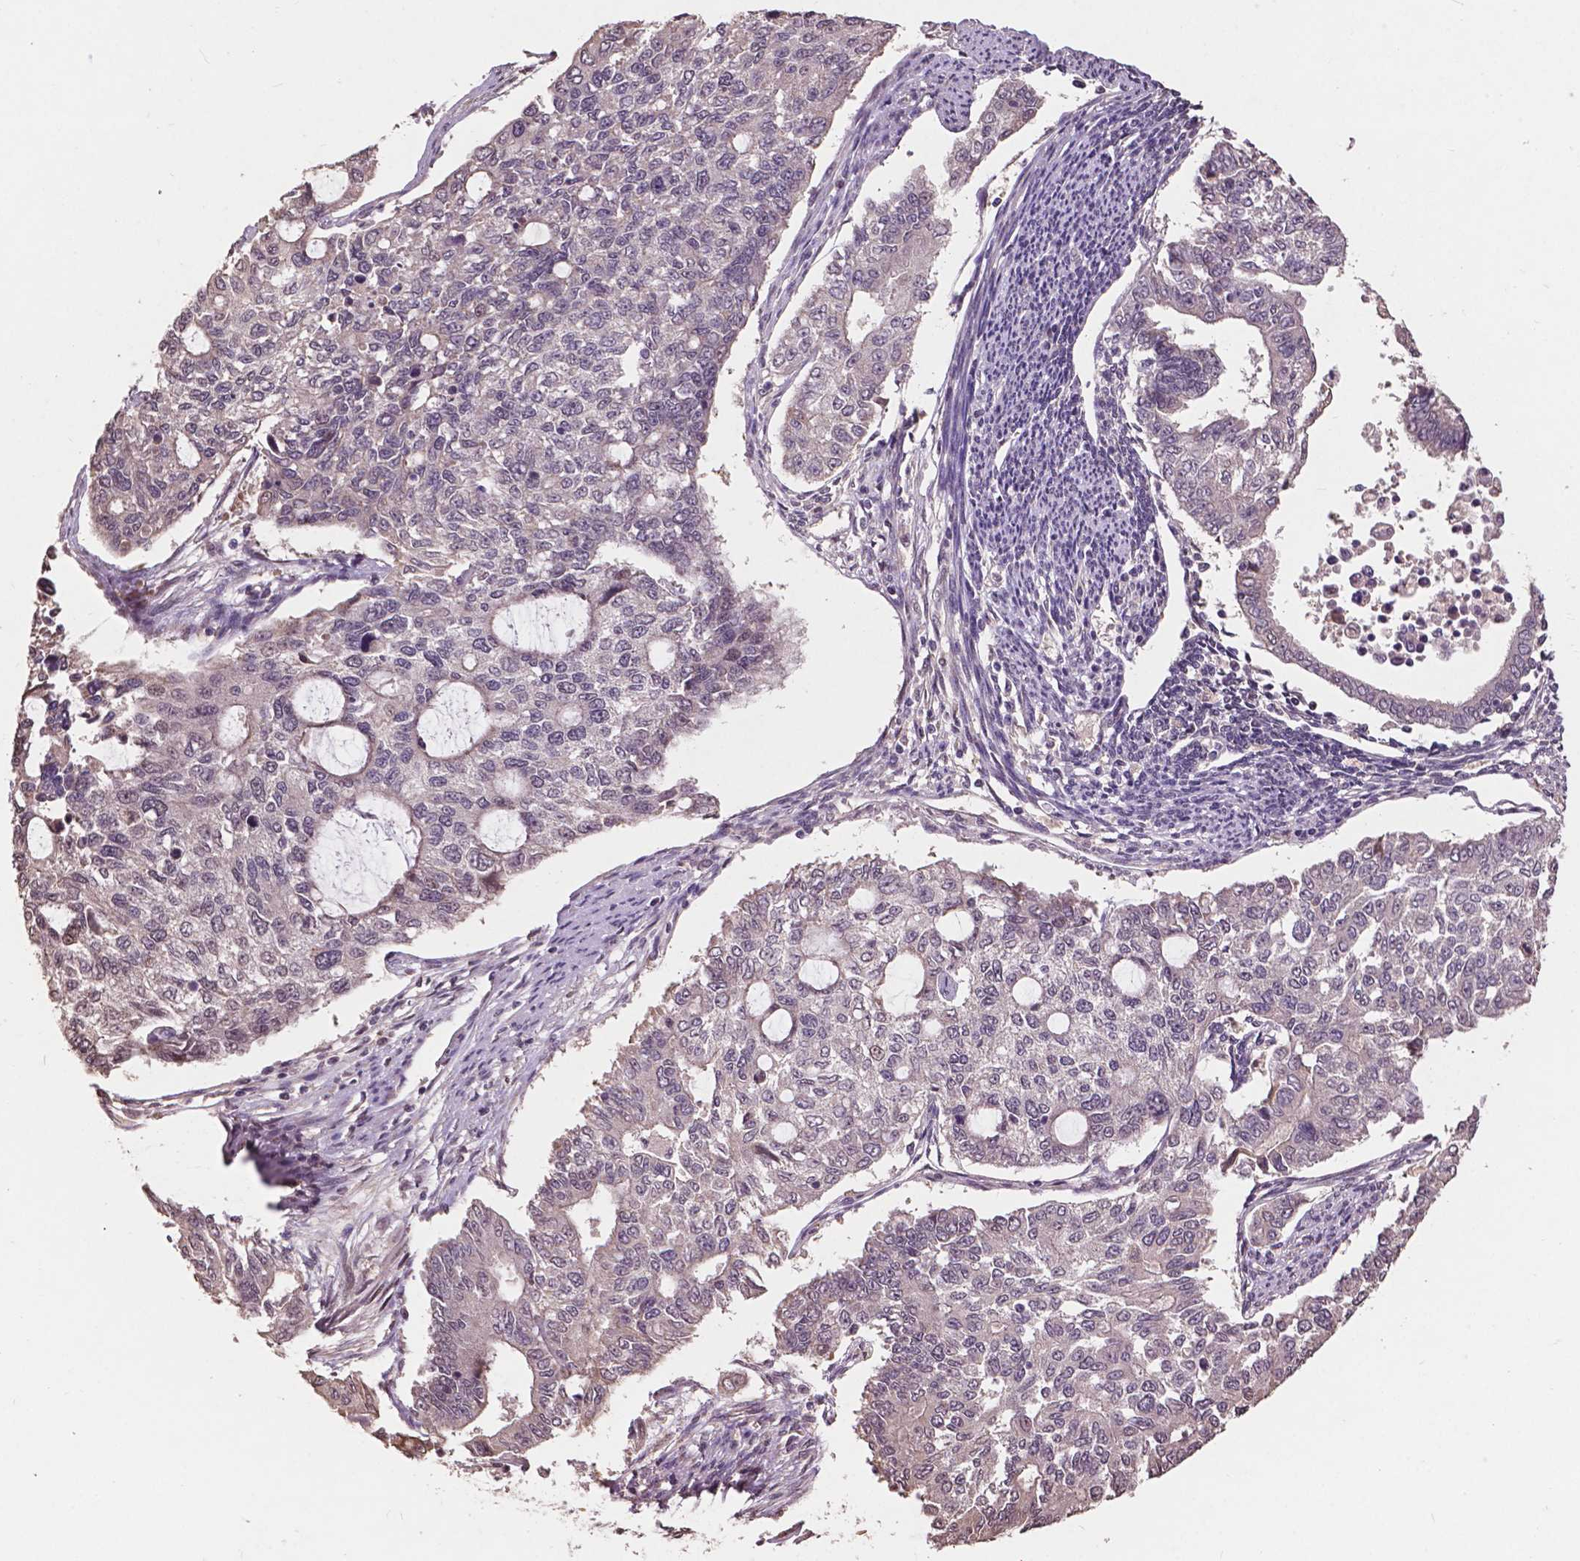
{"staining": {"intensity": "negative", "quantity": "none", "location": "none"}, "tissue": "endometrial cancer", "cell_type": "Tumor cells", "image_type": "cancer", "snomed": [{"axis": "morphology", "description": "Adenocarcinoma, NOS"}, {"axis": "topography", "description": "Uterus"}], "caption": "IHC histopathology image of endometrial adenocarcinoma stained for a protein (brown), which displays no positivity in tumor cells. (Brightfield microscopy of DAB immunohistochemistry (IHC) at high magnification).", "gene": "GLRA2", "patient": {"sex": "female", "age": 59}}